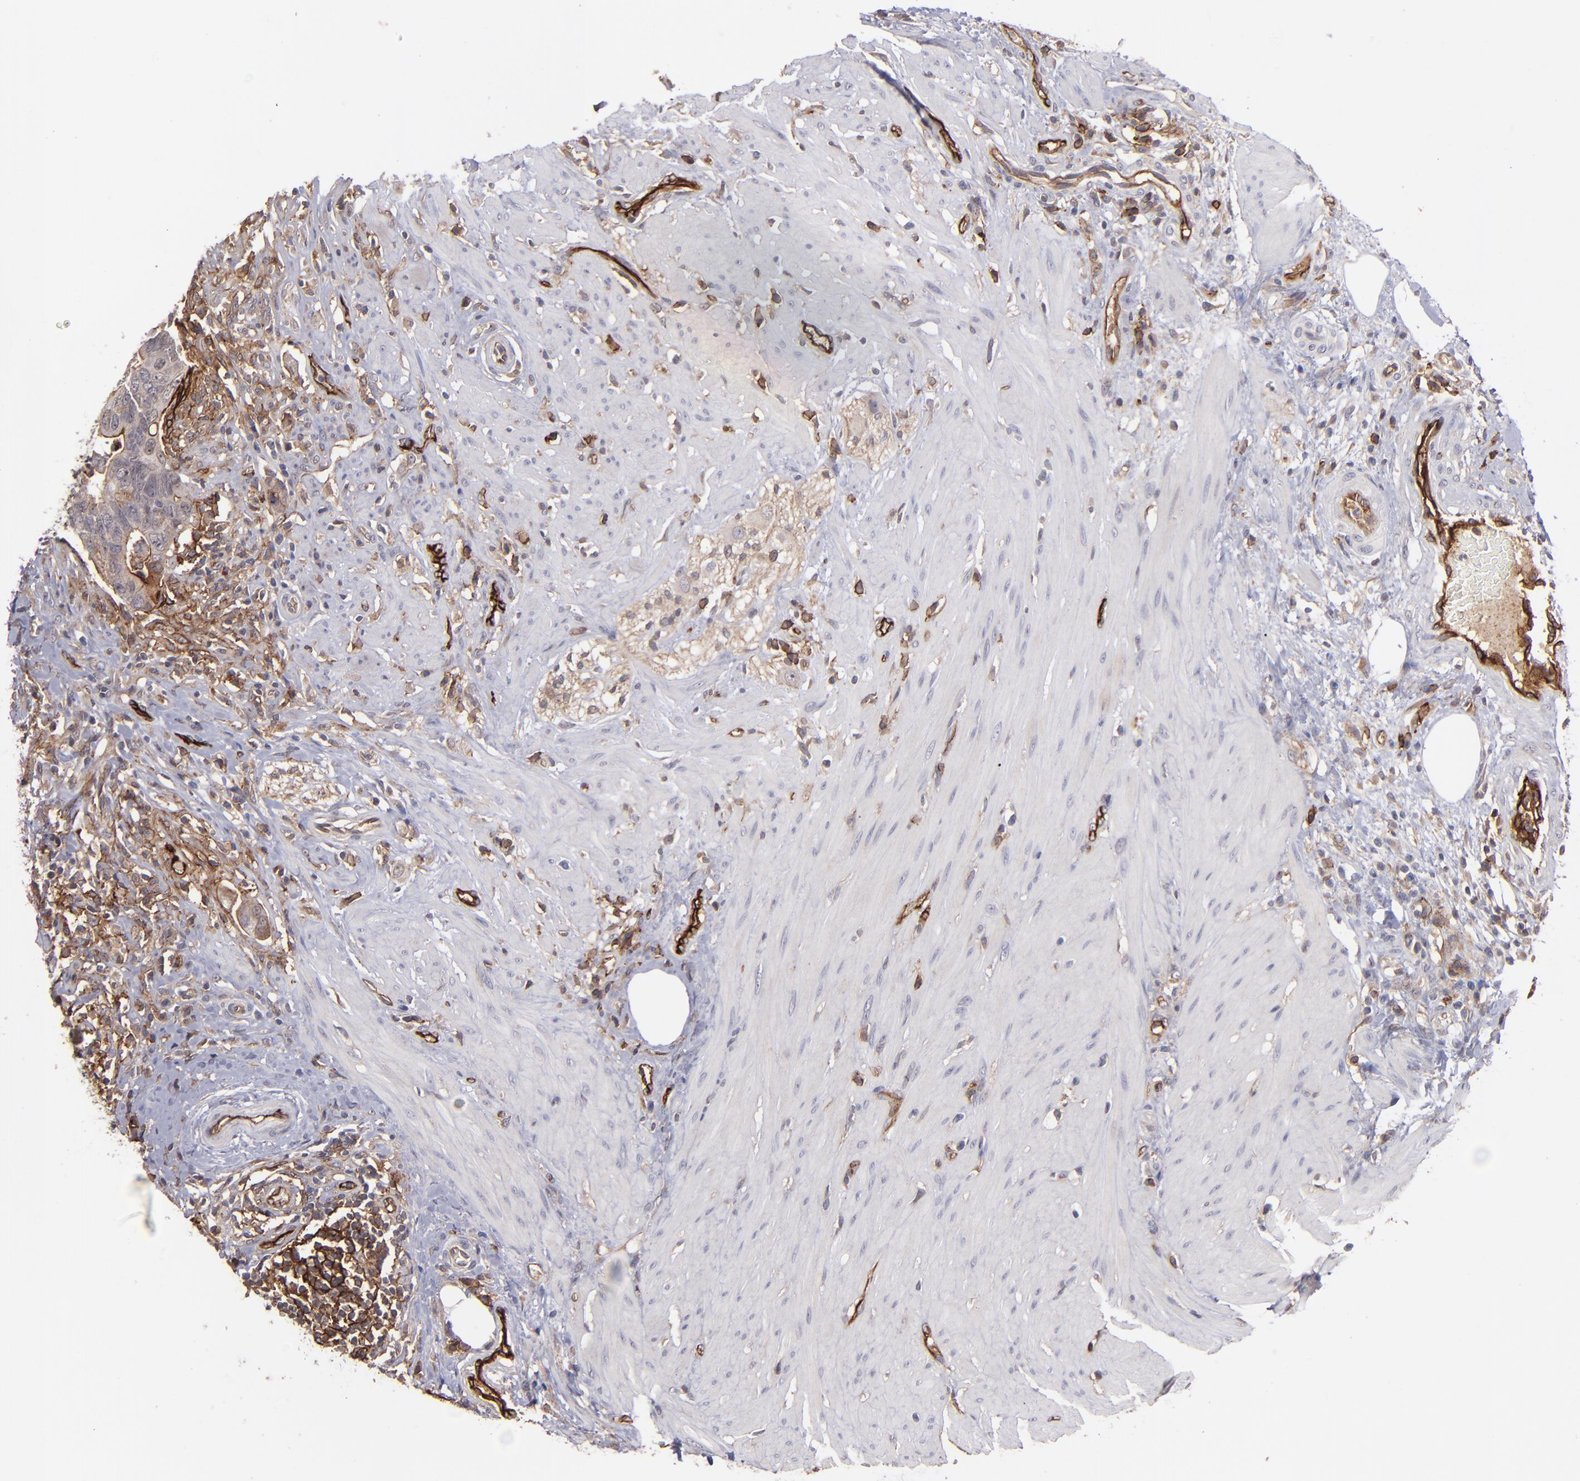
{"staining": {"intensity": "weak", "quantity": "25%-75%", "location": "cytoplasmic/membranous"}, "tissue": "colorectal cancer", "cell_type": "Tumor cells", "image_type": "cancer", "snomed": [{"axis": "morphology", "description": "Adenocarcinoma, NOS"}, {"axis": "topography", "description": "Rectum"}], "caption": "Immunohistochemistry (IHC) image of neoplastic tissue: human colorectal adenocarcinoma stained using immunohistochemistry demonstrates low levels of weak protein expression localized specifically in the cytoplasmic/membranous of tumor cells, appearing as a cytoplasmic/membranous brown color.", "gene": "ICAM1", "patient": {"sex": "male", "age": 53}}